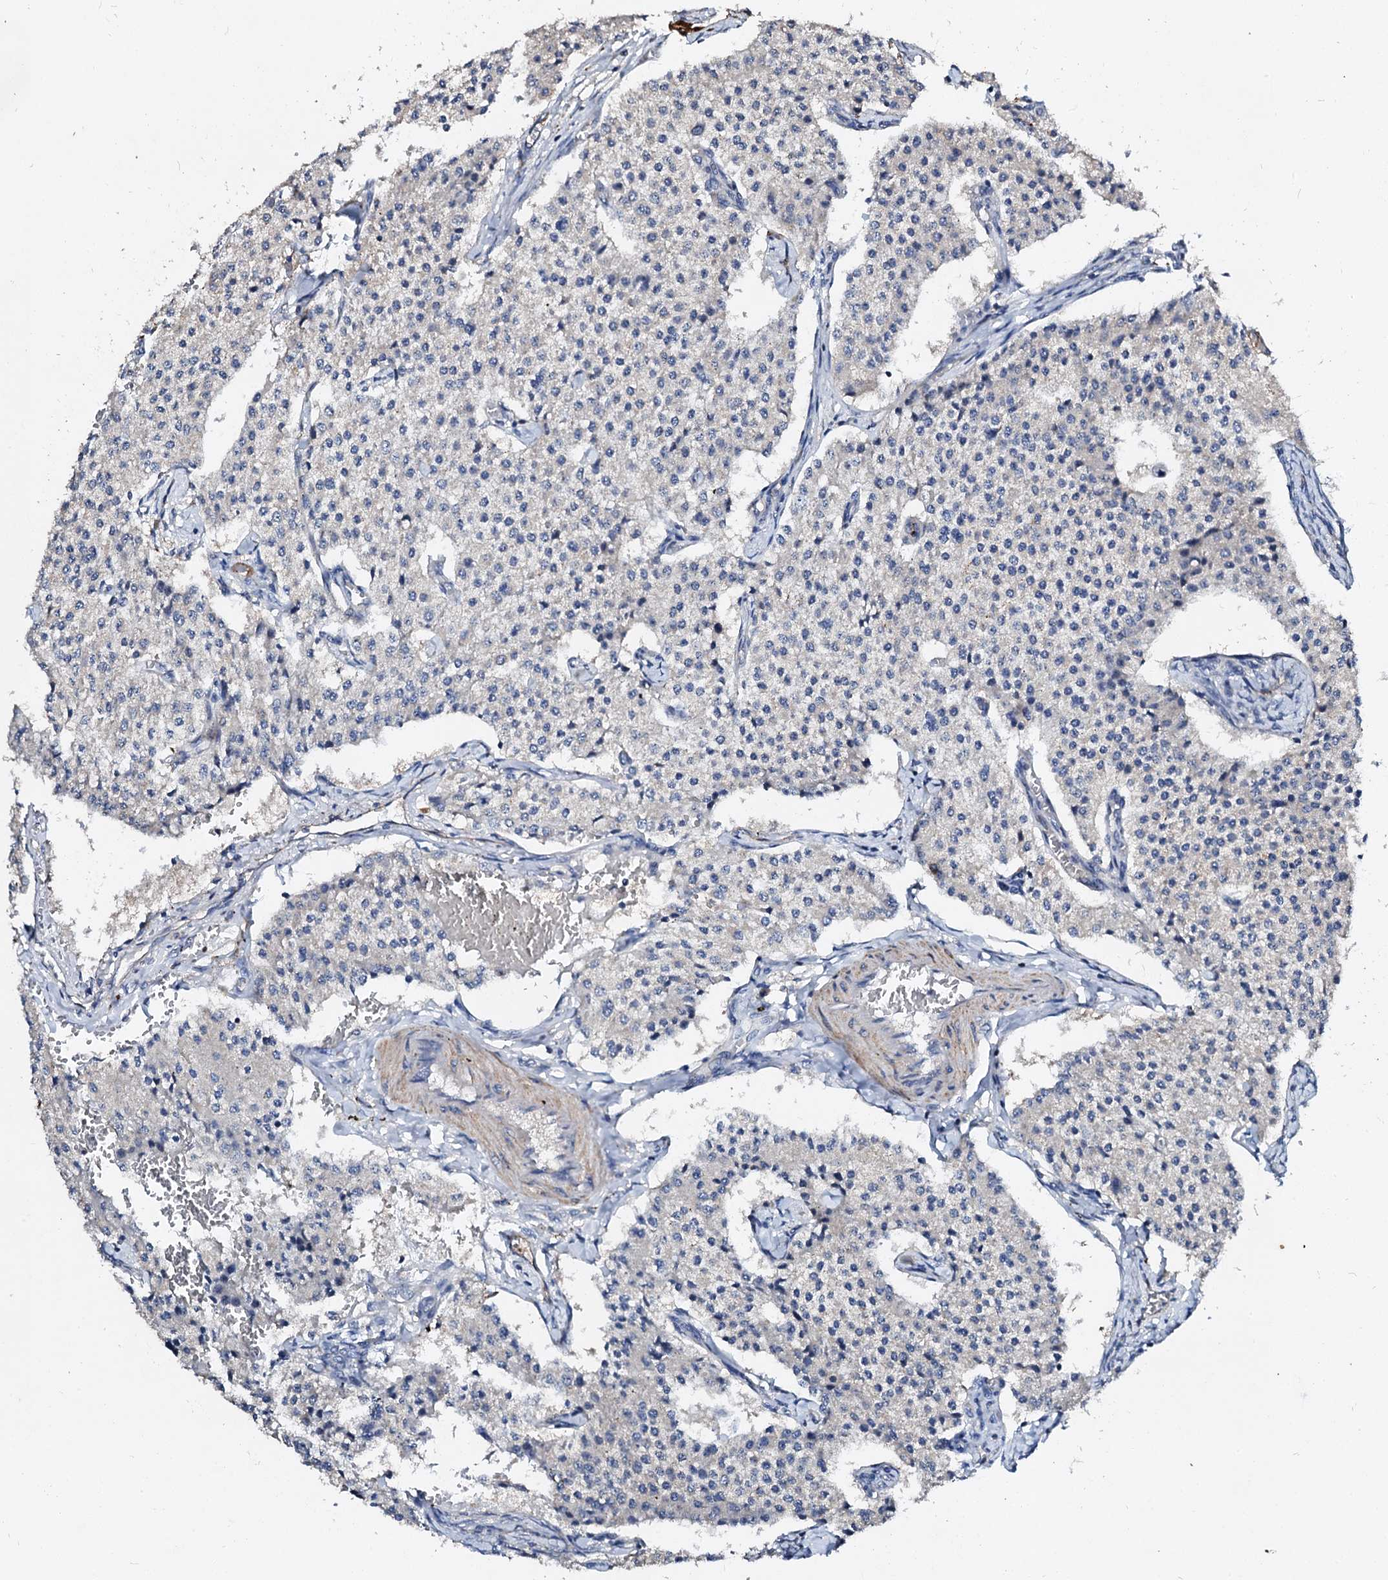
{"staining": {"intensity": "negative", "quantity": "none", "location": "none"}, "tissue": "carcinoid", "cell_type": "Tumor cells", "image_type": "cancer", "snomed": [{"axis": "morphology", "description": "Carcinoid, malignant, NOS"}, {"axis": "topography", "description": "Colon"}], "caption": "An immunohistochemistry micrograph of carcinoid is shown. There is no staining in tumor cells of carcinoid.", "gene": "FIBIN", "patient": {"sex": "female", "age": 52}}